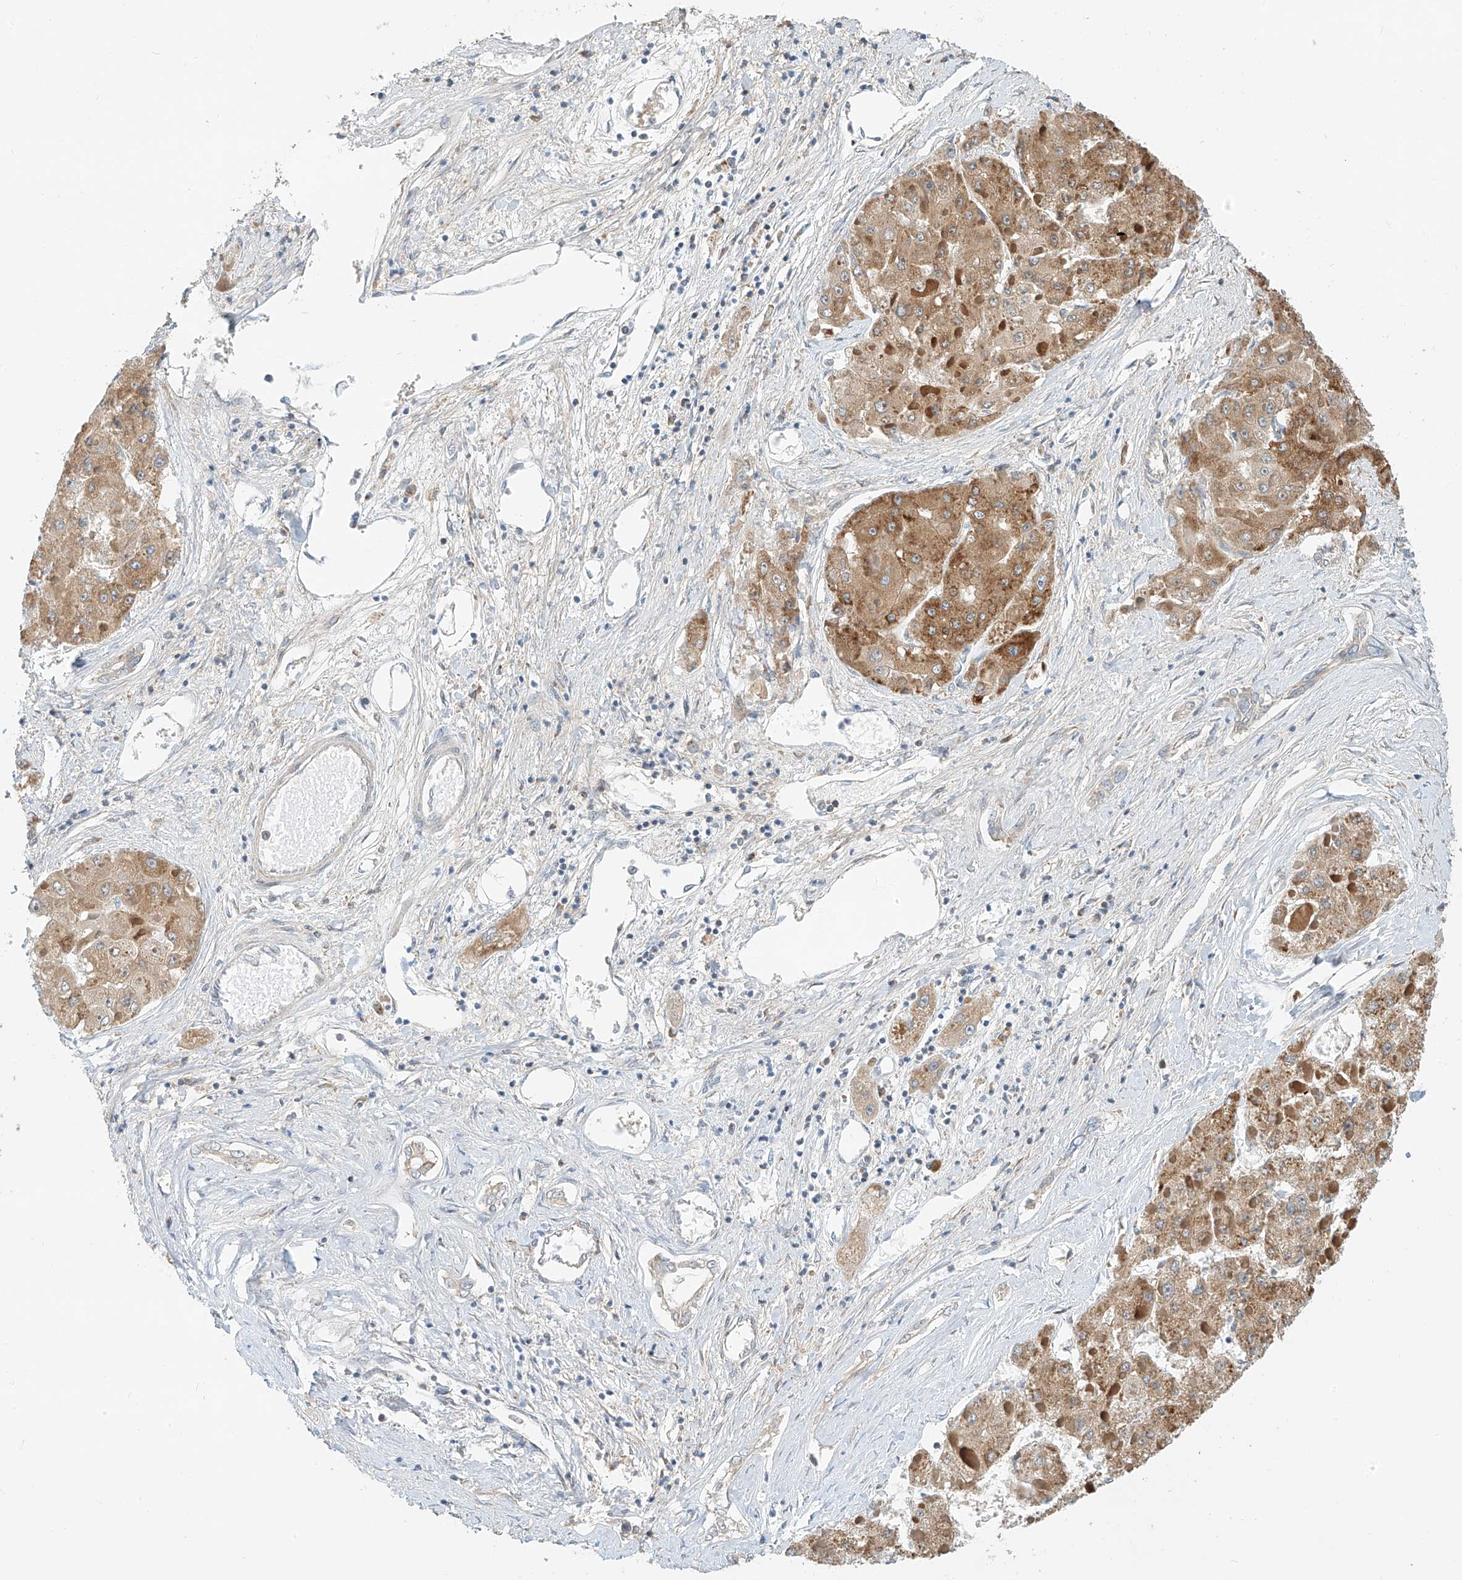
{"staining": {"intensity": "moderate", "quantity": ">75%", "location": "cytoplasmic/membranous"}, "tissue": "liver cancer", "cell_type": "Tumor cells", "image_type": "cancer", "snomed": [{"axis": "morphology", "description": "Carcinoma, Hepatocellular, NOS"}, {"axis": "topography", "description": "Liver"}], "caption": "High-magnification brightfield microscopy of liver cancer stained with DAB (brown) and counterstained with hematoxylin (blue). tumor cells exhibit moderate cytoplasmic/membranous expression is present in approximately>75% of cells.", "gene": "PPA2", "patient": {"sex": "female", "age": 73}}